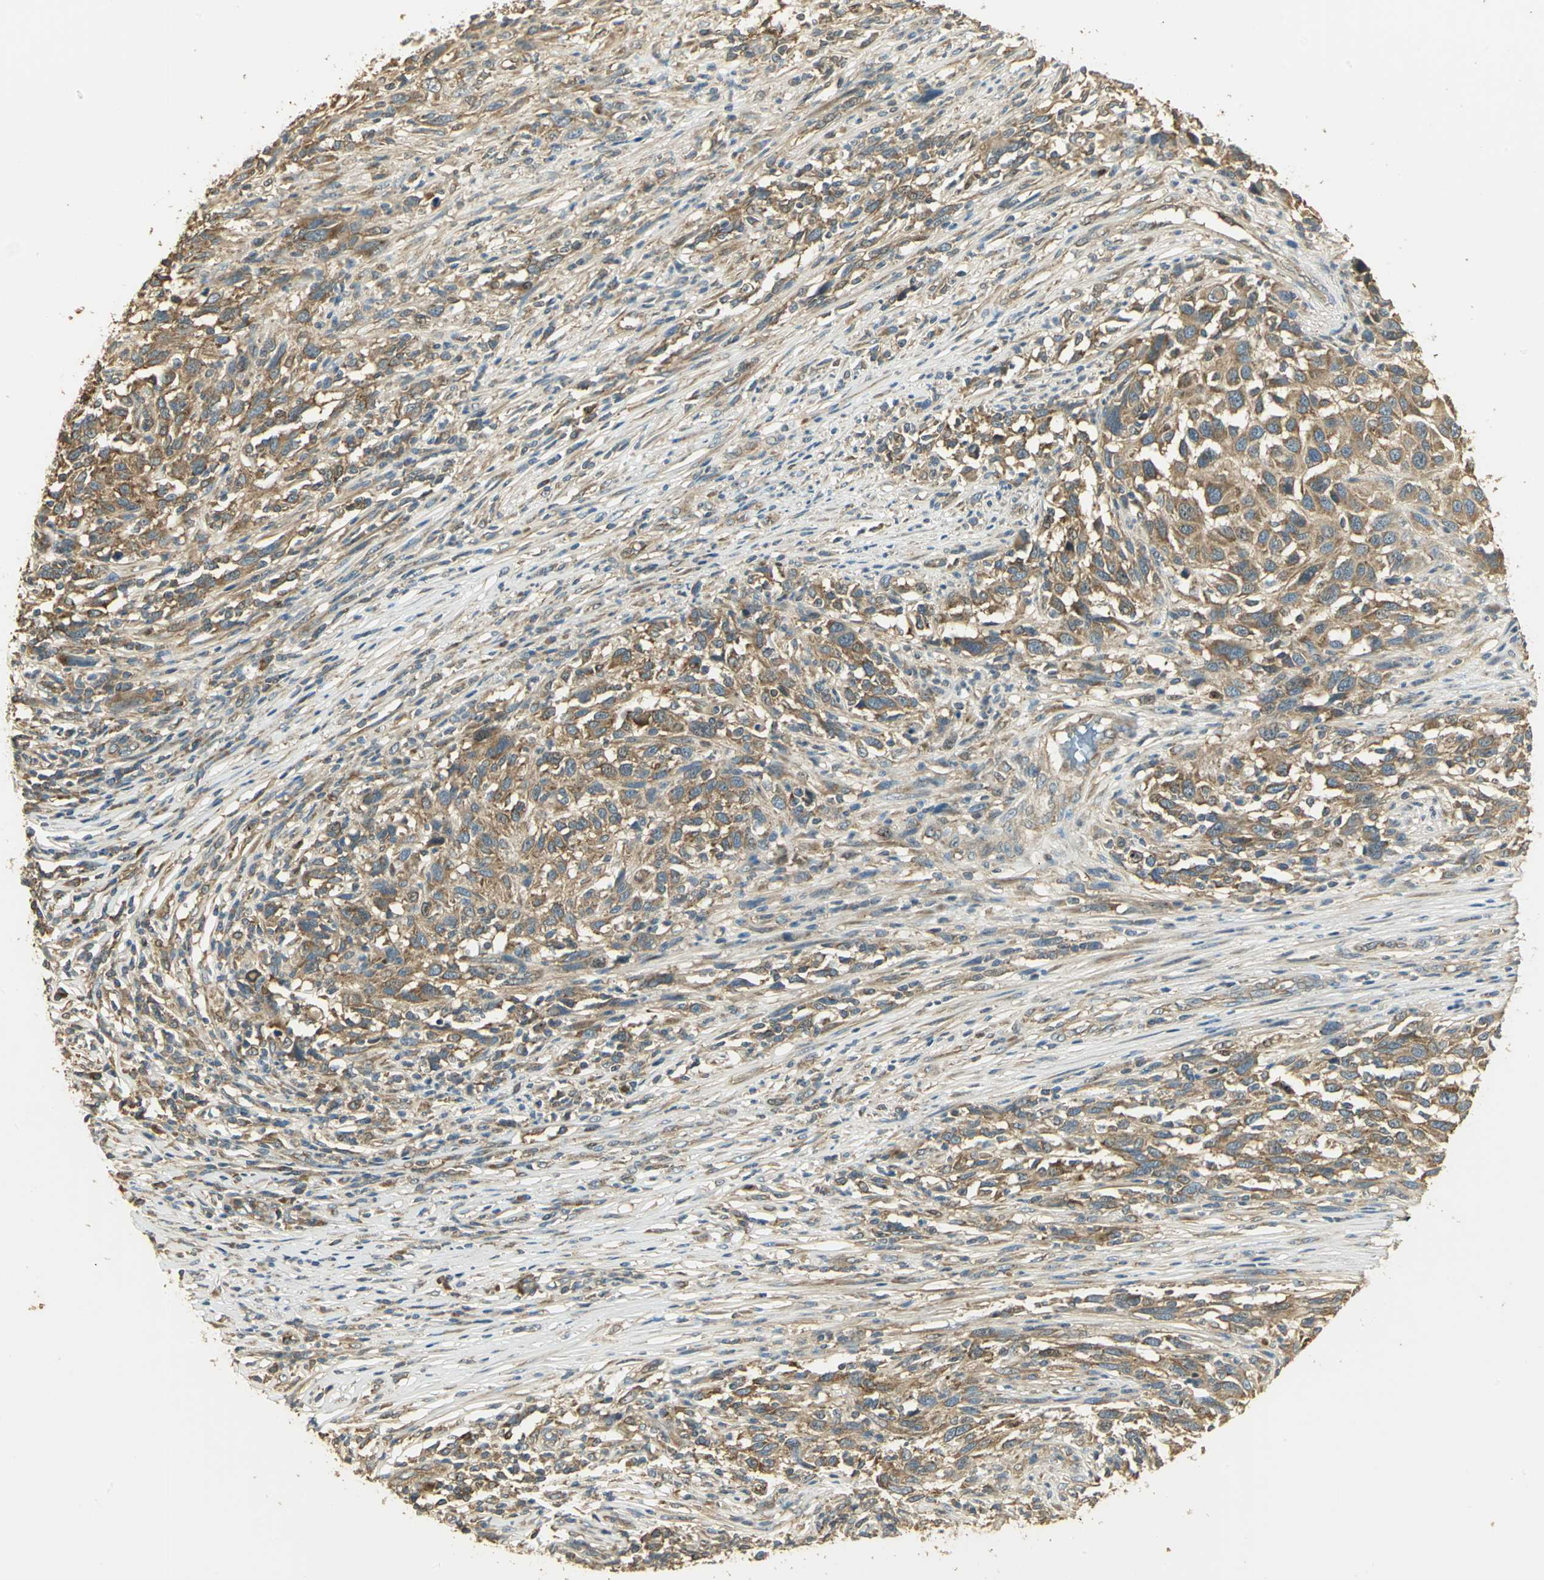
{"staining": {"intensity": "moderate", "quantity": ">75%", "location": "cytoplasmic/membranous"}, "tissue": "melanoma", "cell_type": "Tumor cells", "image_type": "cancer", "snomed": [{"axis": "morphology", "description": "Malignant melanoma, Metastatic site"}, {"axis": "topography", "description": "Lymph node"}], "caption": "DAB (3,3'-diaminobenzidine) immunohistochemical staining of malignant melanoma (metastatic site) exhibits moderate cytoplasmic/membranous protein staining in about >75% of tumor cells. The protein of interest is stained brown, and the nuclei are stained in blue (DAB (3,3'-diaminobenzidine) IHC with brightfield microscopy, high magnification).", "gene": "RARS1", "patient": {"sex": "male", "age": 61}}